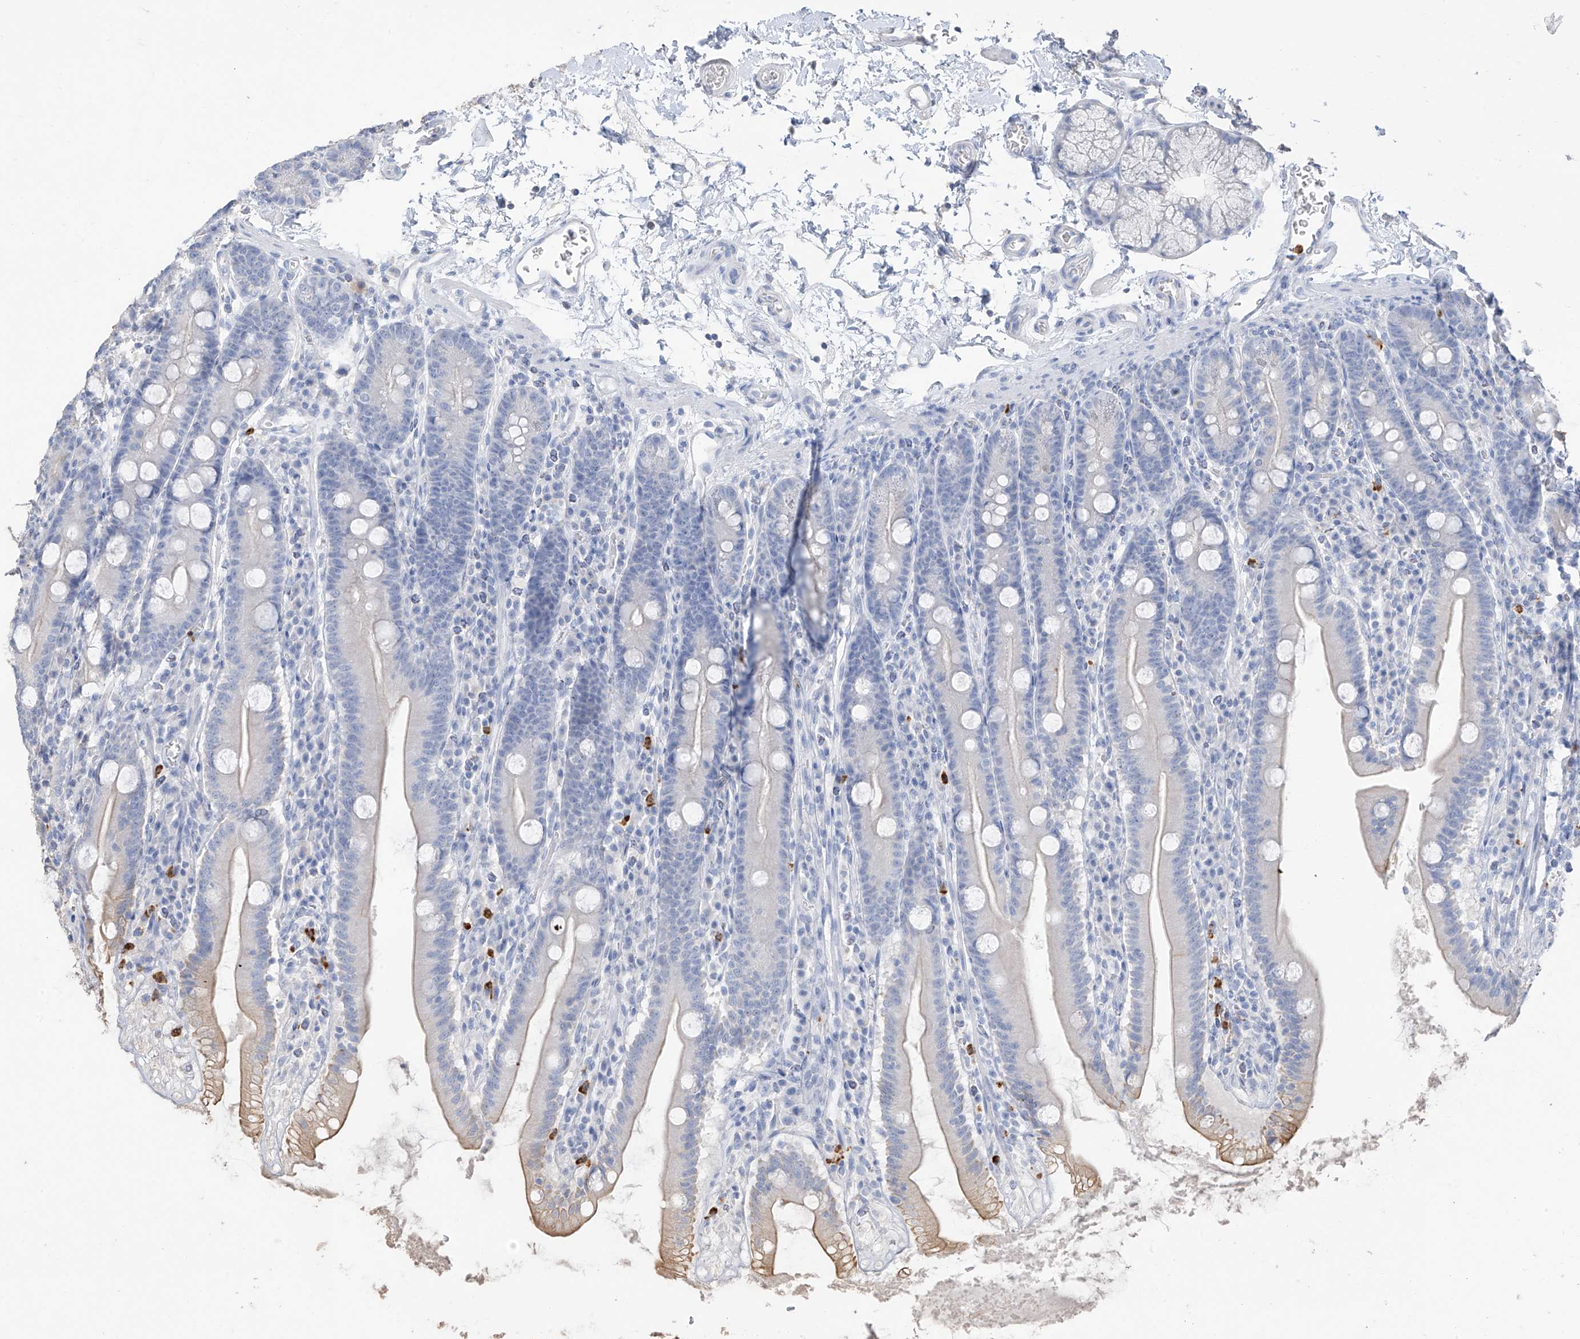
{"staining": {"intensity": "weak", "quantity": "<25%", "location": "cytoplasmic/membranous"}, "tissue": "duodenum", "cell_type": "Glandular cells", "image_type": "normal", "snomed": [{"axis": "morphology", "description": "Normal tissue, NOS"}, {"axis": "topography", "description": "Duodenum"}], "caption": "Immunohistochemistry of benign duodenum displays no staining in glandular cells. Brightfield microscopy of immunohistochemistry (IHC) stained with DAB (brown) and hematoxylin (blue), captured at high magnification.", "gene": "PAFAH1B3", "patient": {"sex": "male", "age": 35}}